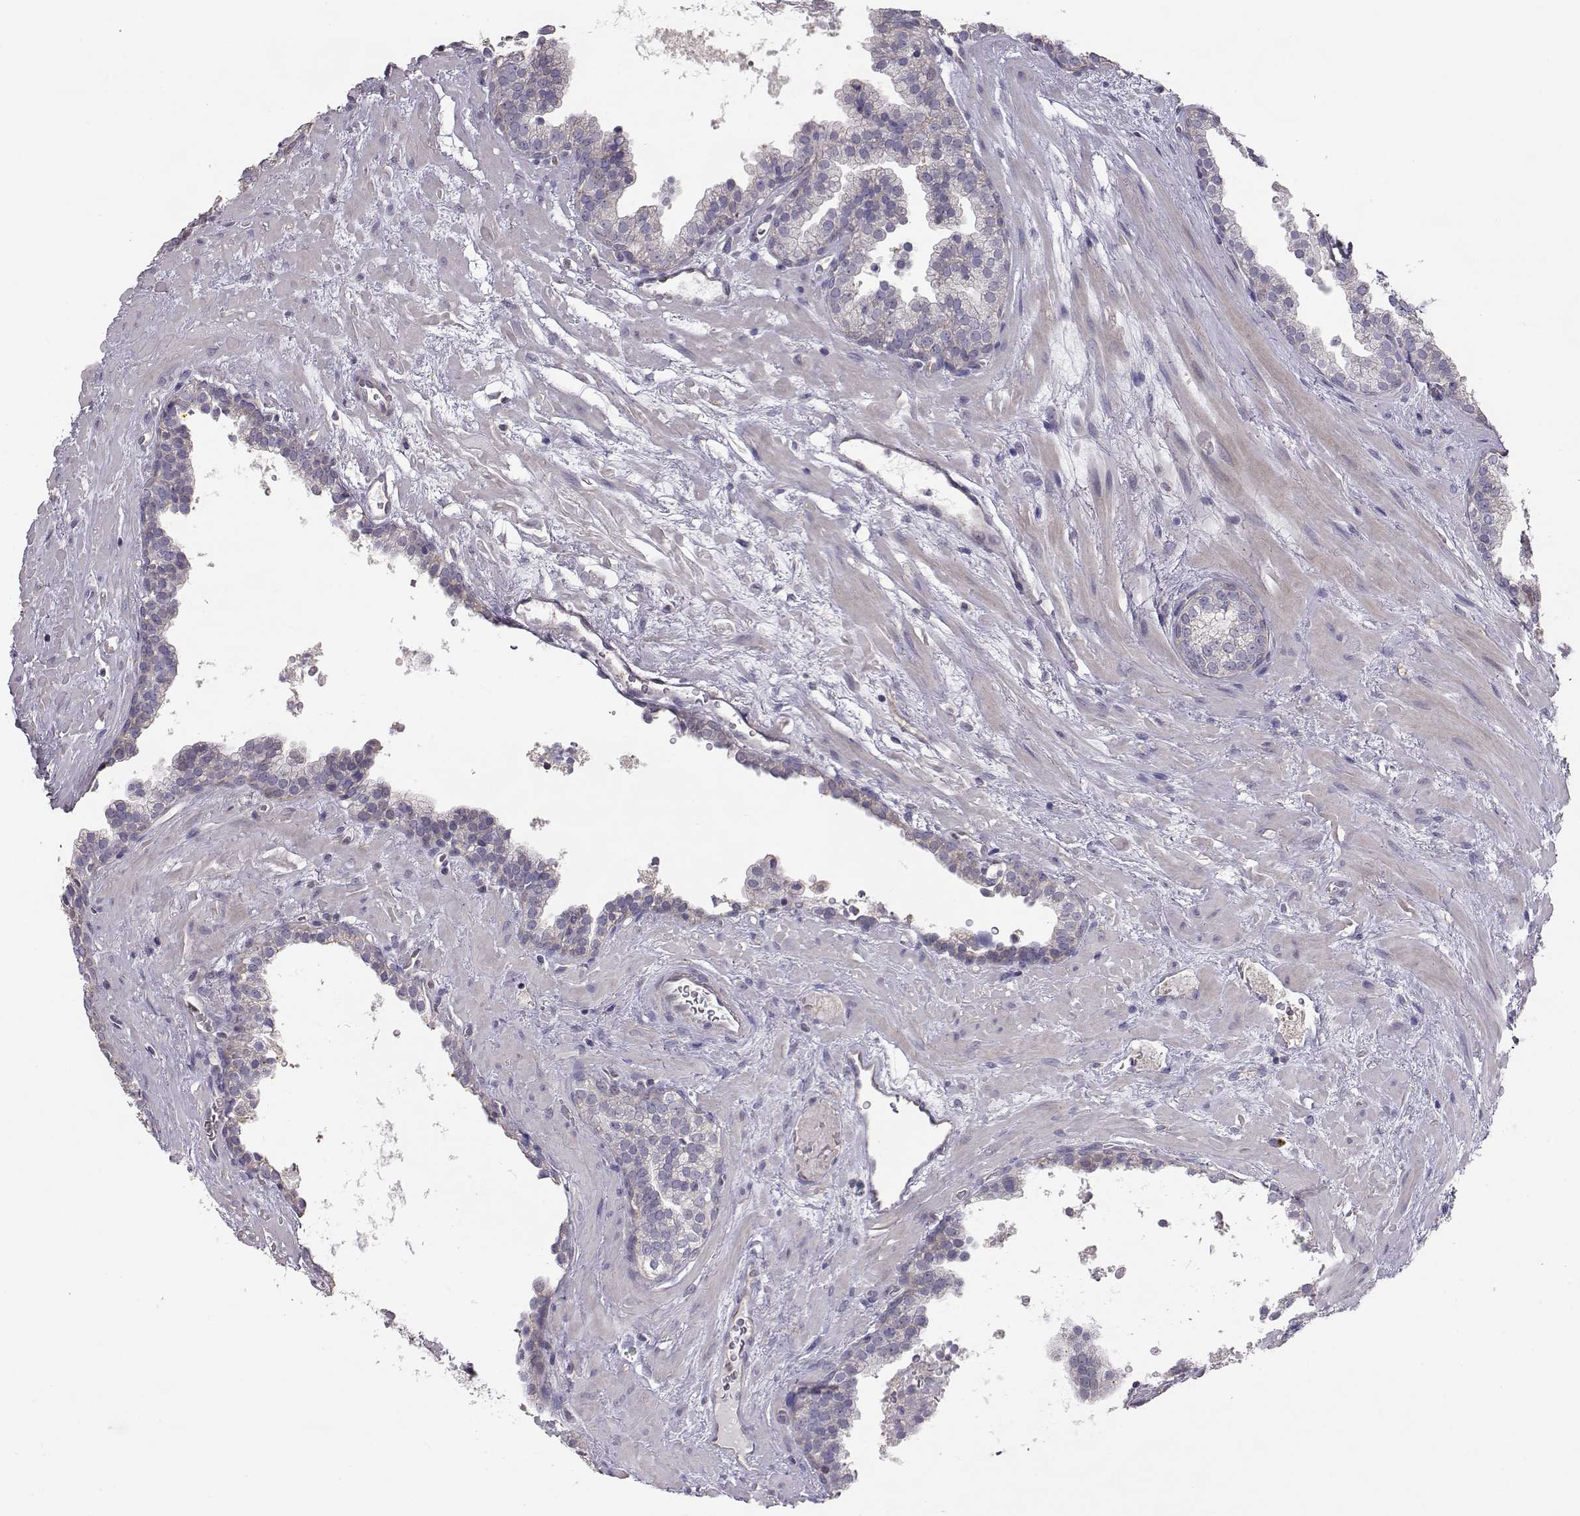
{"staining": {"intensity": "negative", "quantity": "none", "location": "none"}, "tissue": "prostate cancer", "cell_type": "Tumor cells", "image_type": "cancer", "snomed": [{"axis": "morphology", "description": "Adenocarcinoma, NOS"}, {"axis": "topography", "description": "Prostate"}], "caption": "An image of adenocarcinoma (prostate) stained for a protein exhibits no brown staining in tumor cells.", "gene": "NCAM2", "patient": {"sex": "male", "age": 66}}